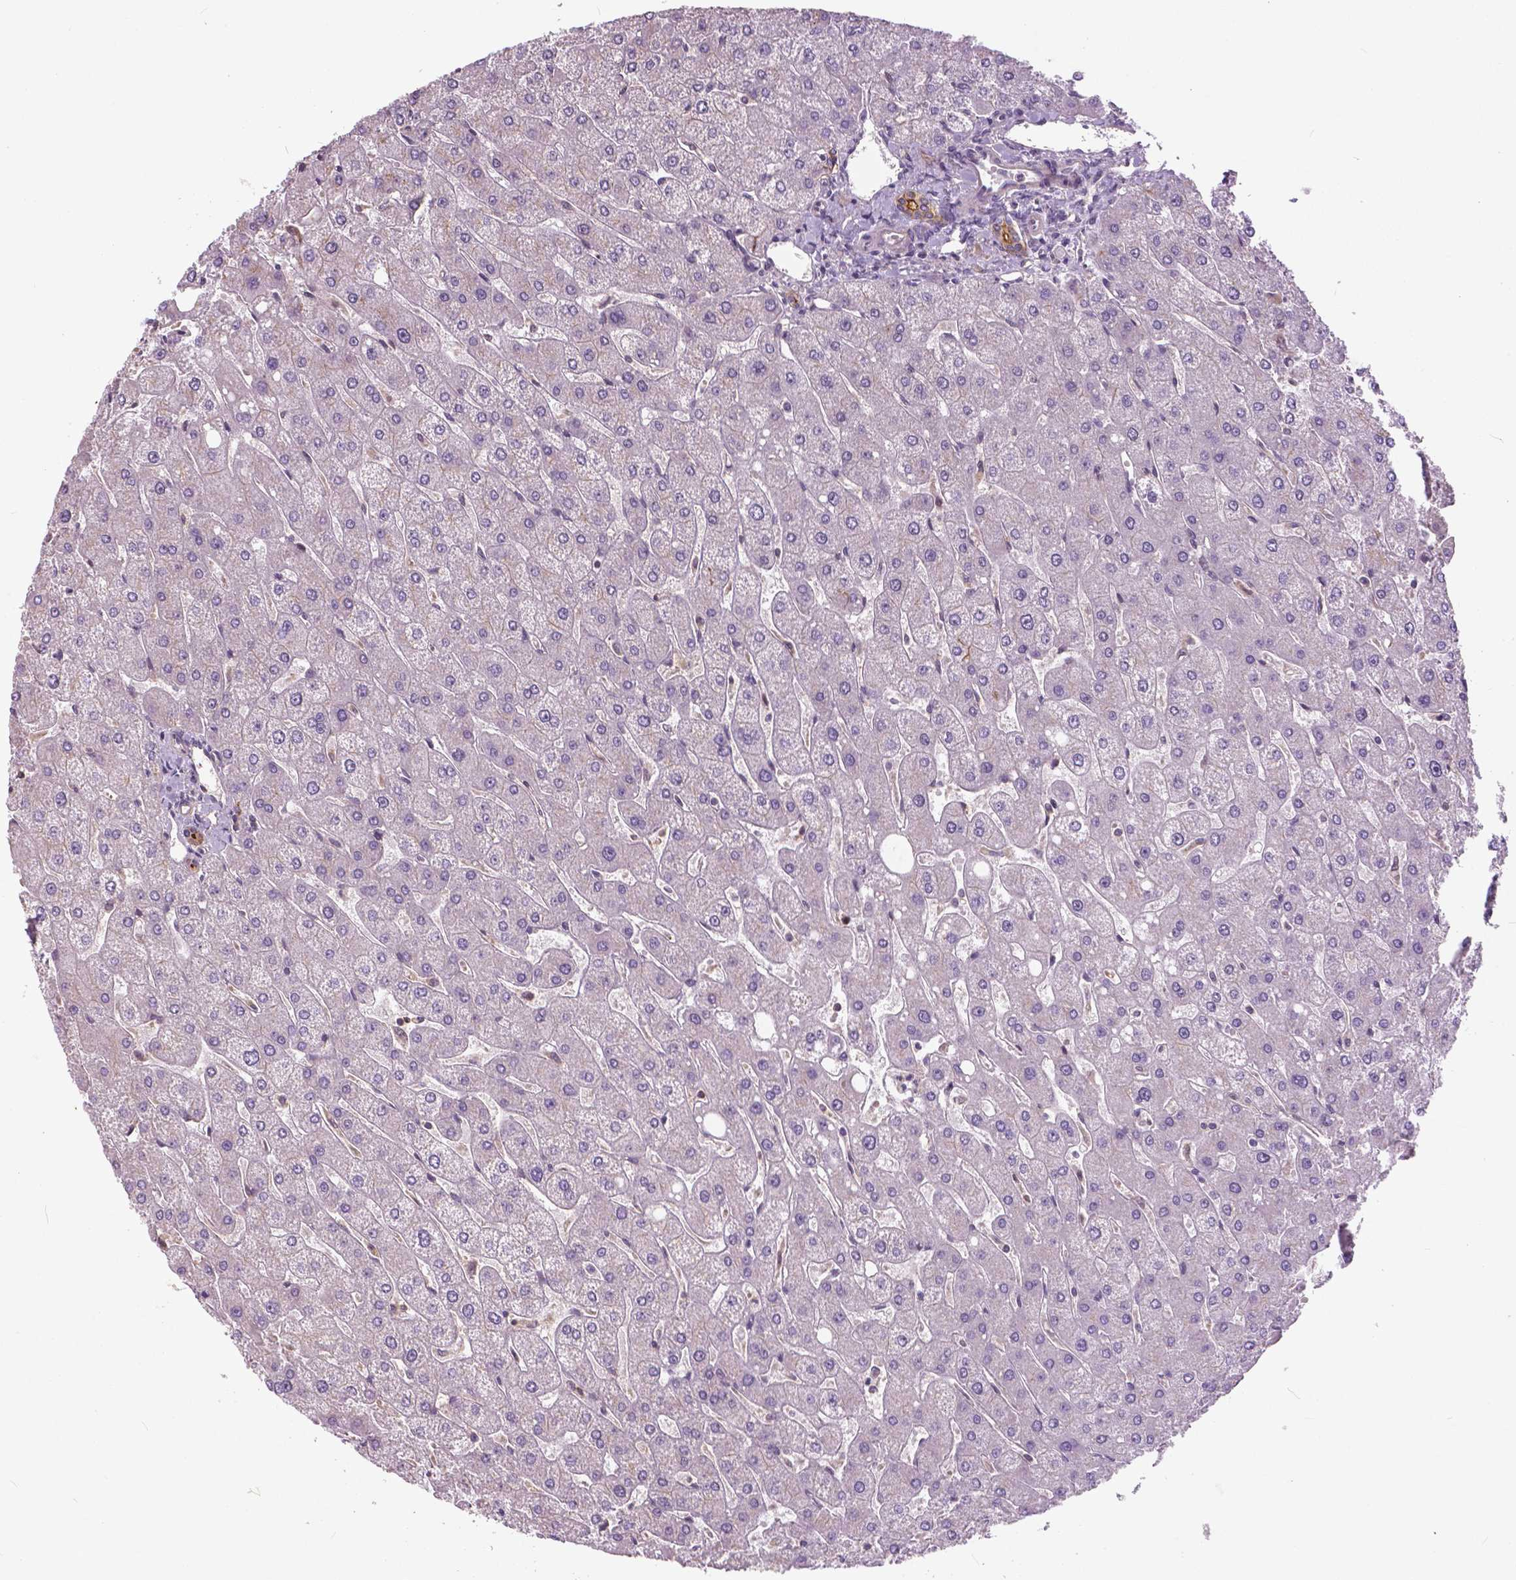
{"staining": {"intensity": "moderate", "quantity": "25%-75%", "location": "cytoplasmic/membranous"}, "tissue": "liver", "cell_type": "Cholangiocytes", "image_type": "normal", "snomed": [{"axis": "morphology", "description": "Normal tissue, NOS"}, {"axis": "topography", "description": "Liver"}], "caption": "Immunohistochemistry (IHC) of benign human liver displays medium levels of moderate cytoplasmic/membranous staining in approximately 25%-75% of cholangiocytes. (DAB (3,3'-diaminobenzidine) IHC with brightfield microscopy, high magnification).", "gene": "ANXA13", "patient": {"sex": "male", "age": 67}}